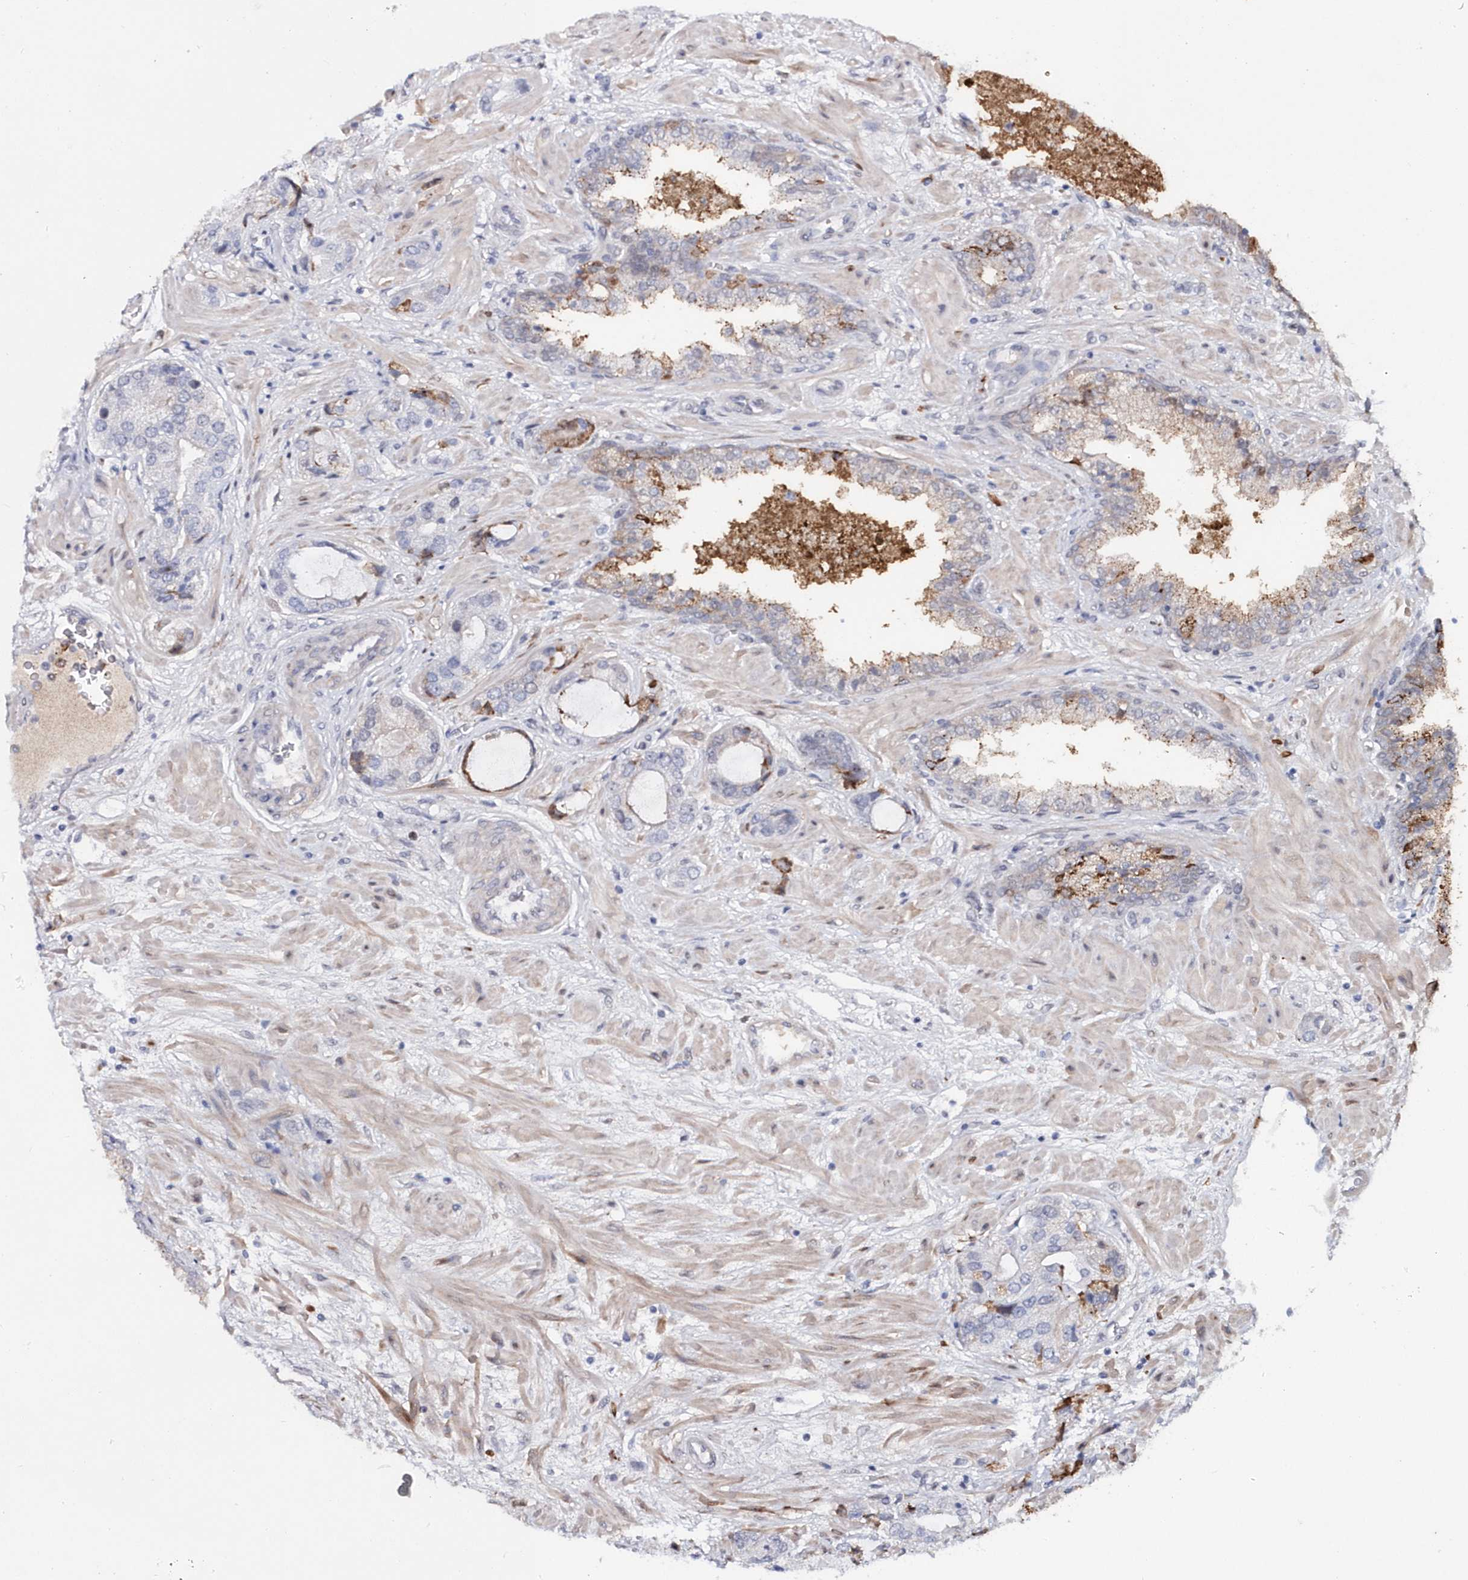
{"staining": {"intensity": "moderate", "quantity": "<25%", "location": "cytoplasmic/membranous"}, "tissue": "prostate cancer", "cell_type": "Tumor cells", "image_type": "cancer", "snomed": [{"axis": "morphology", "description": "Normal tissue, NOS"}, {"axis": "morphology", "description": "Adenocarcinoma, High grade"}, {"axis": "topography", "description": "Prostate"}, {"axis": "topography", "description": "Peripheral nerve tissue"}], "caption": "There is low levels of moderate cytoplasmic/membranous positivity in tumor cells of prostate cancer, as demonstrated by immunohistochemical staining (brown color).", "gene": "ASCL4", "patient": {"sex": "male", "age": 59}}